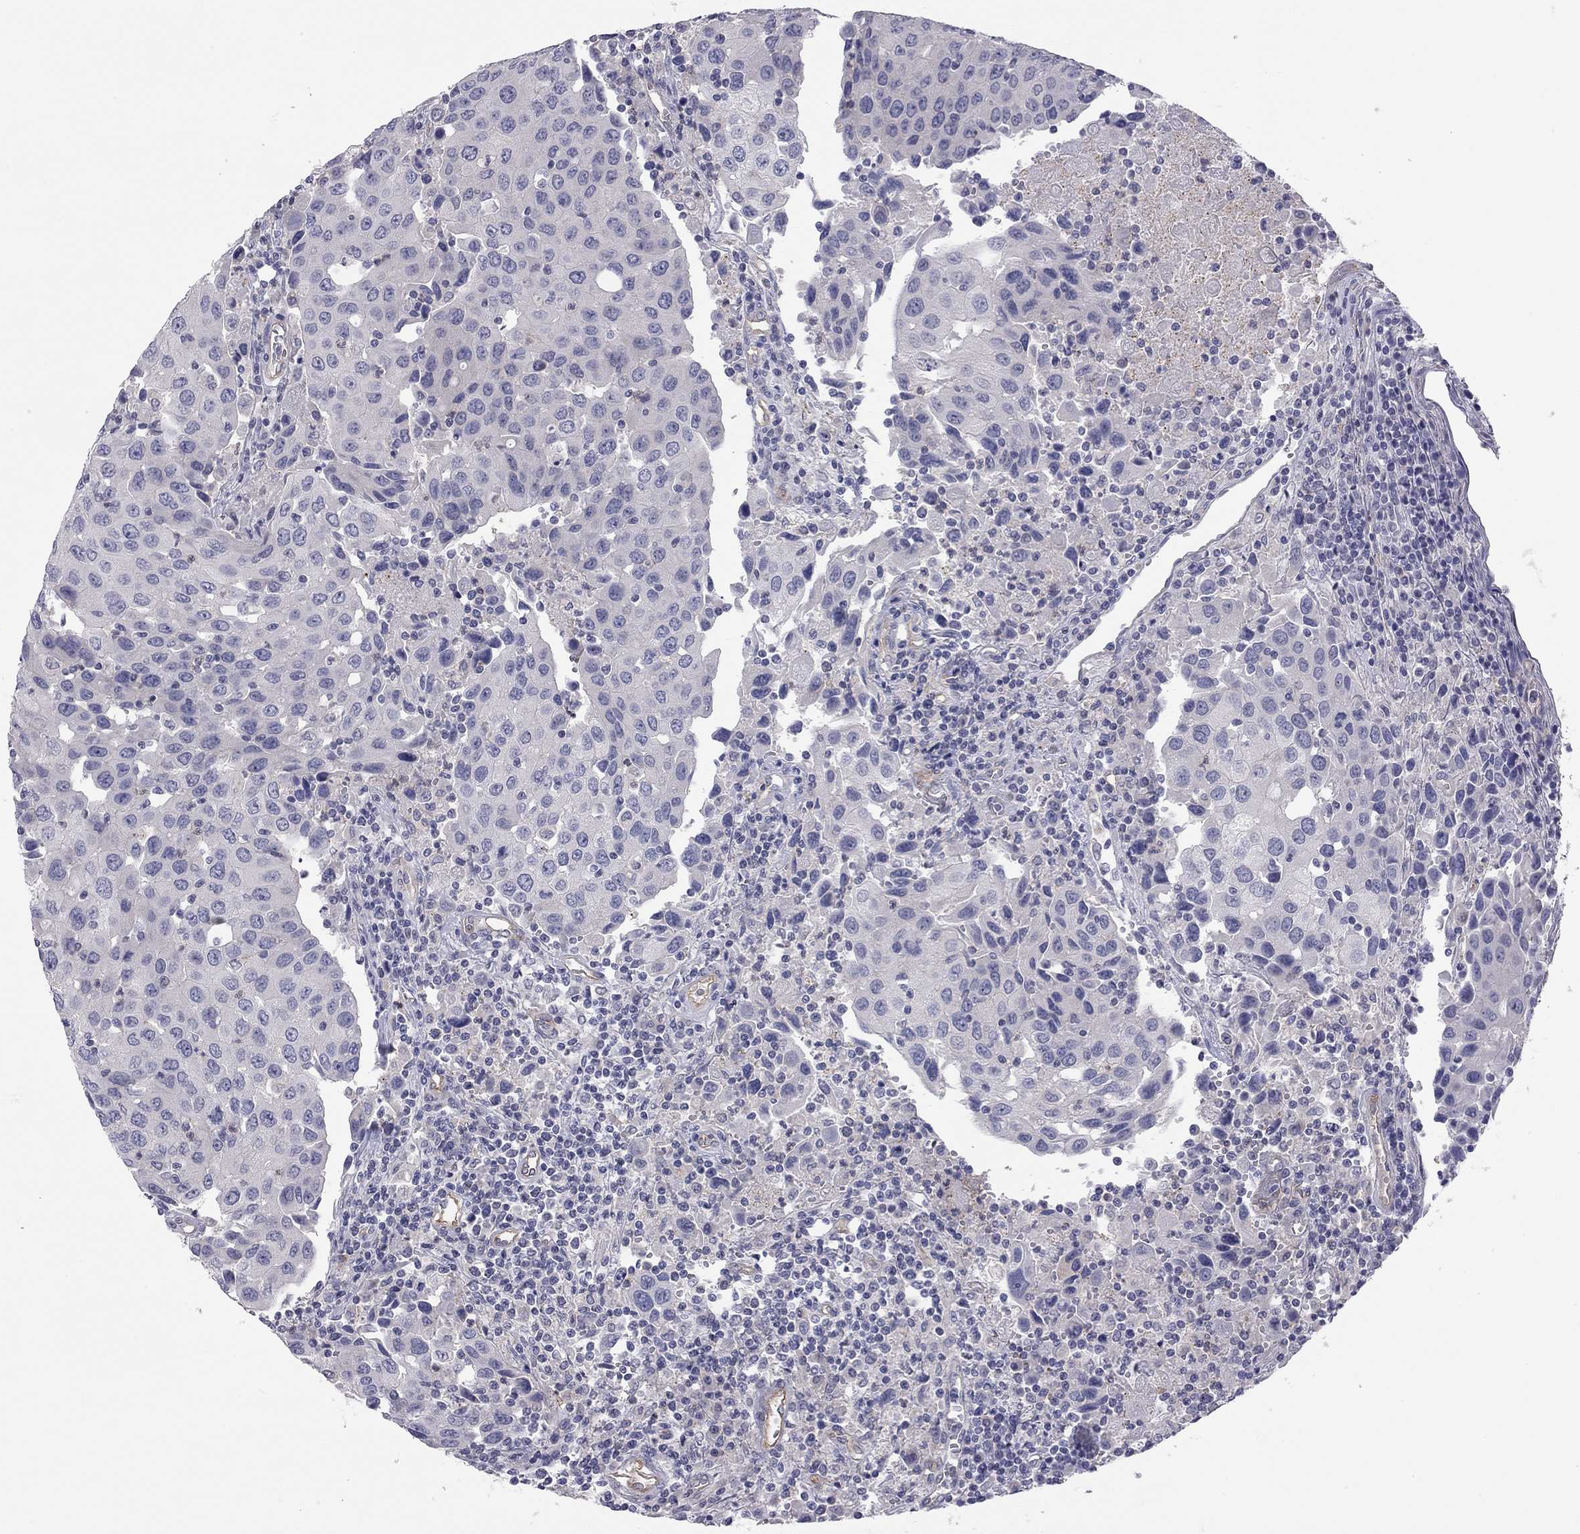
{"staining": {"intensity": "negative", "quantity": "none", "location": "none"}, "tissue": "urothelial cancer", "cell_type": "Tumor cells", "image_type": "cancer", "snomed": [{"axis": "morphology", "description": "Urothelial carcinoma, High grade"}, {"axis": "topography", "description": "Urinary bladder"}], "caption": "This is an immunohistochemistry image of urothelial carcinoma (high-grade). There is no expression in tumor cells.", "gene": "GPRC5B", "patient": {"sex": "female", "age": 85}}